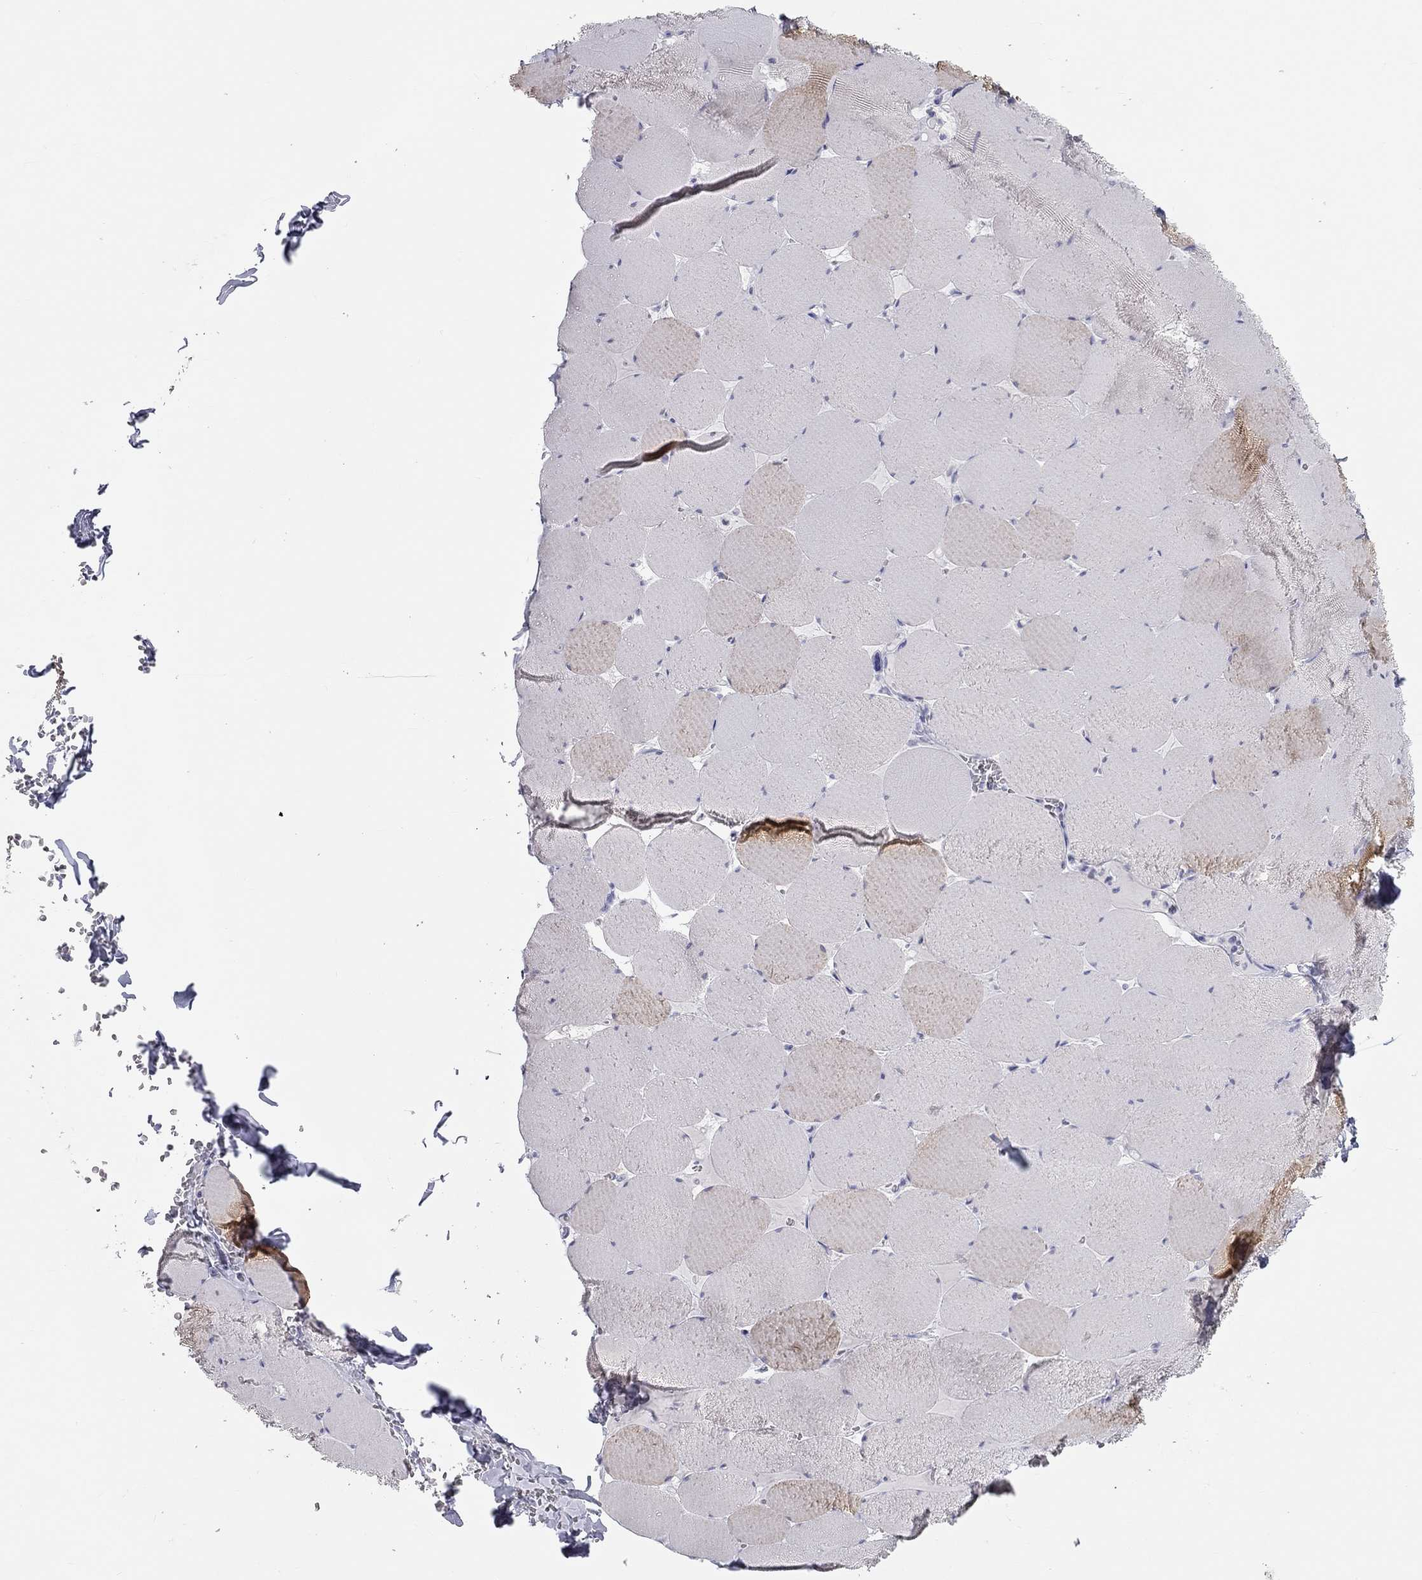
{"staining": {"intensity": "moderate", "quantity": "<25%", "location": "cytoplasmic/membranous"}, "tissue": "skeletal muscle", "cell_type": "Myocytes", "image_type": "normal", "snomed": [{"axis": "morphology", "description": "Normal tissue, NOS"}, {"axis": "morphology", "description": "Malignant melanoma, Metastatic site"}, {"axis": "topography", "description": "Skeletal muscle"}], "caption": "Protein analysis of unremarkable skeletal muscle shows moderate cytoplasmic/membranous positivity in approximately <25% of myocytes.", "gene": "AK8", "patient": {"sex": "male", "age": 50}}